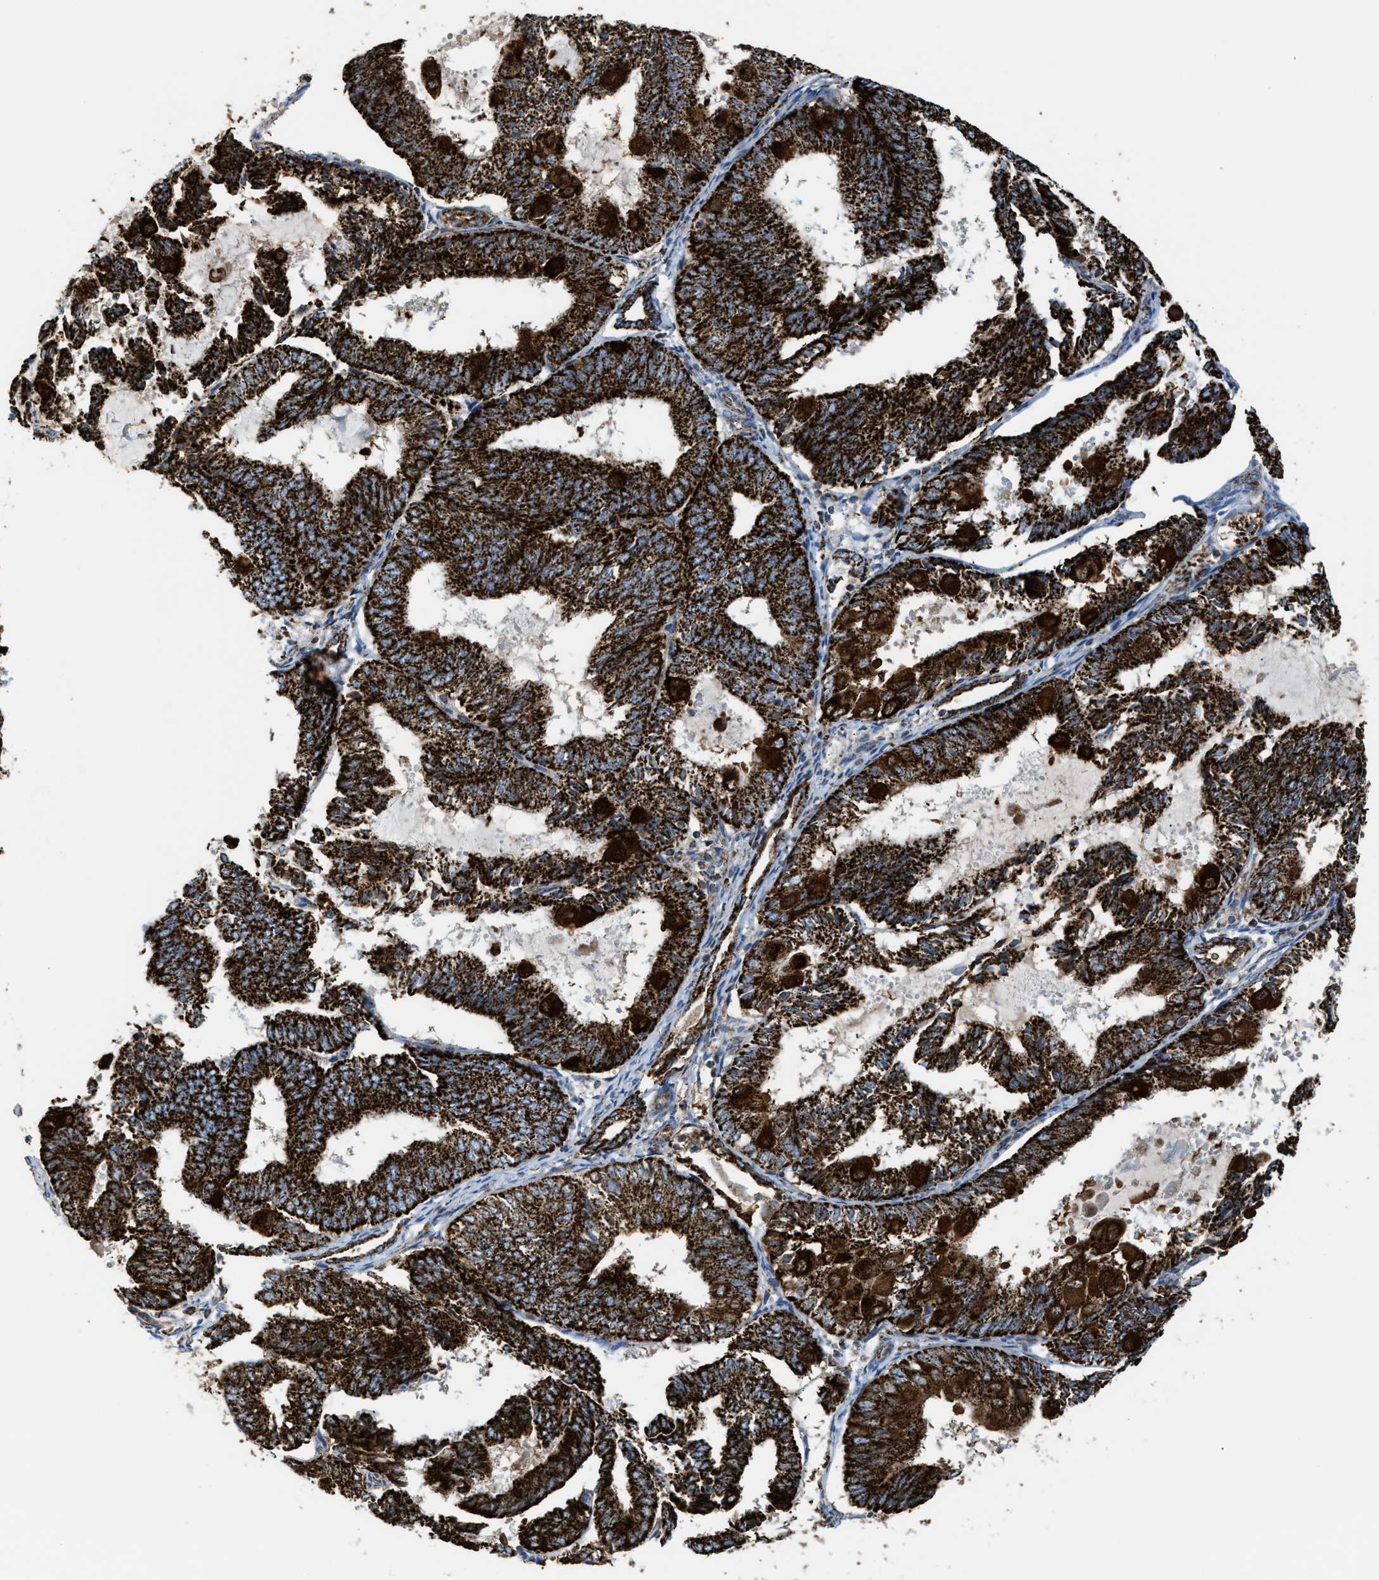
{"staining": {"intensity": "strong", "quantity": ">75%", "location": "cytoplasmic/membranous"}, "tissue": "endometrial cancer", "cell_type": "Tumor cells", "image_type": "cancer", "snomed": [{"axis": "morphology", "description": "Adenocarcinoma, NOS"}, {"axis": "topography", "description": "Endometrium"}], "caption": "Immunohistochemistry staining of endometrial adenocarcinoma, which reveals high levels of strong cytoplasmic/membranous positivity in approximately >75% of tumor cells indicating strong cytoplasmic/membranous protein positivity. The staining was performed using DAB (3,3'-diaminobenzidine) (brown) for protein detection and nuclei were counterstained in hematoxylin (blue).", "gene": "ECHS1", "patient": {"sex": "female", "age": 81}}